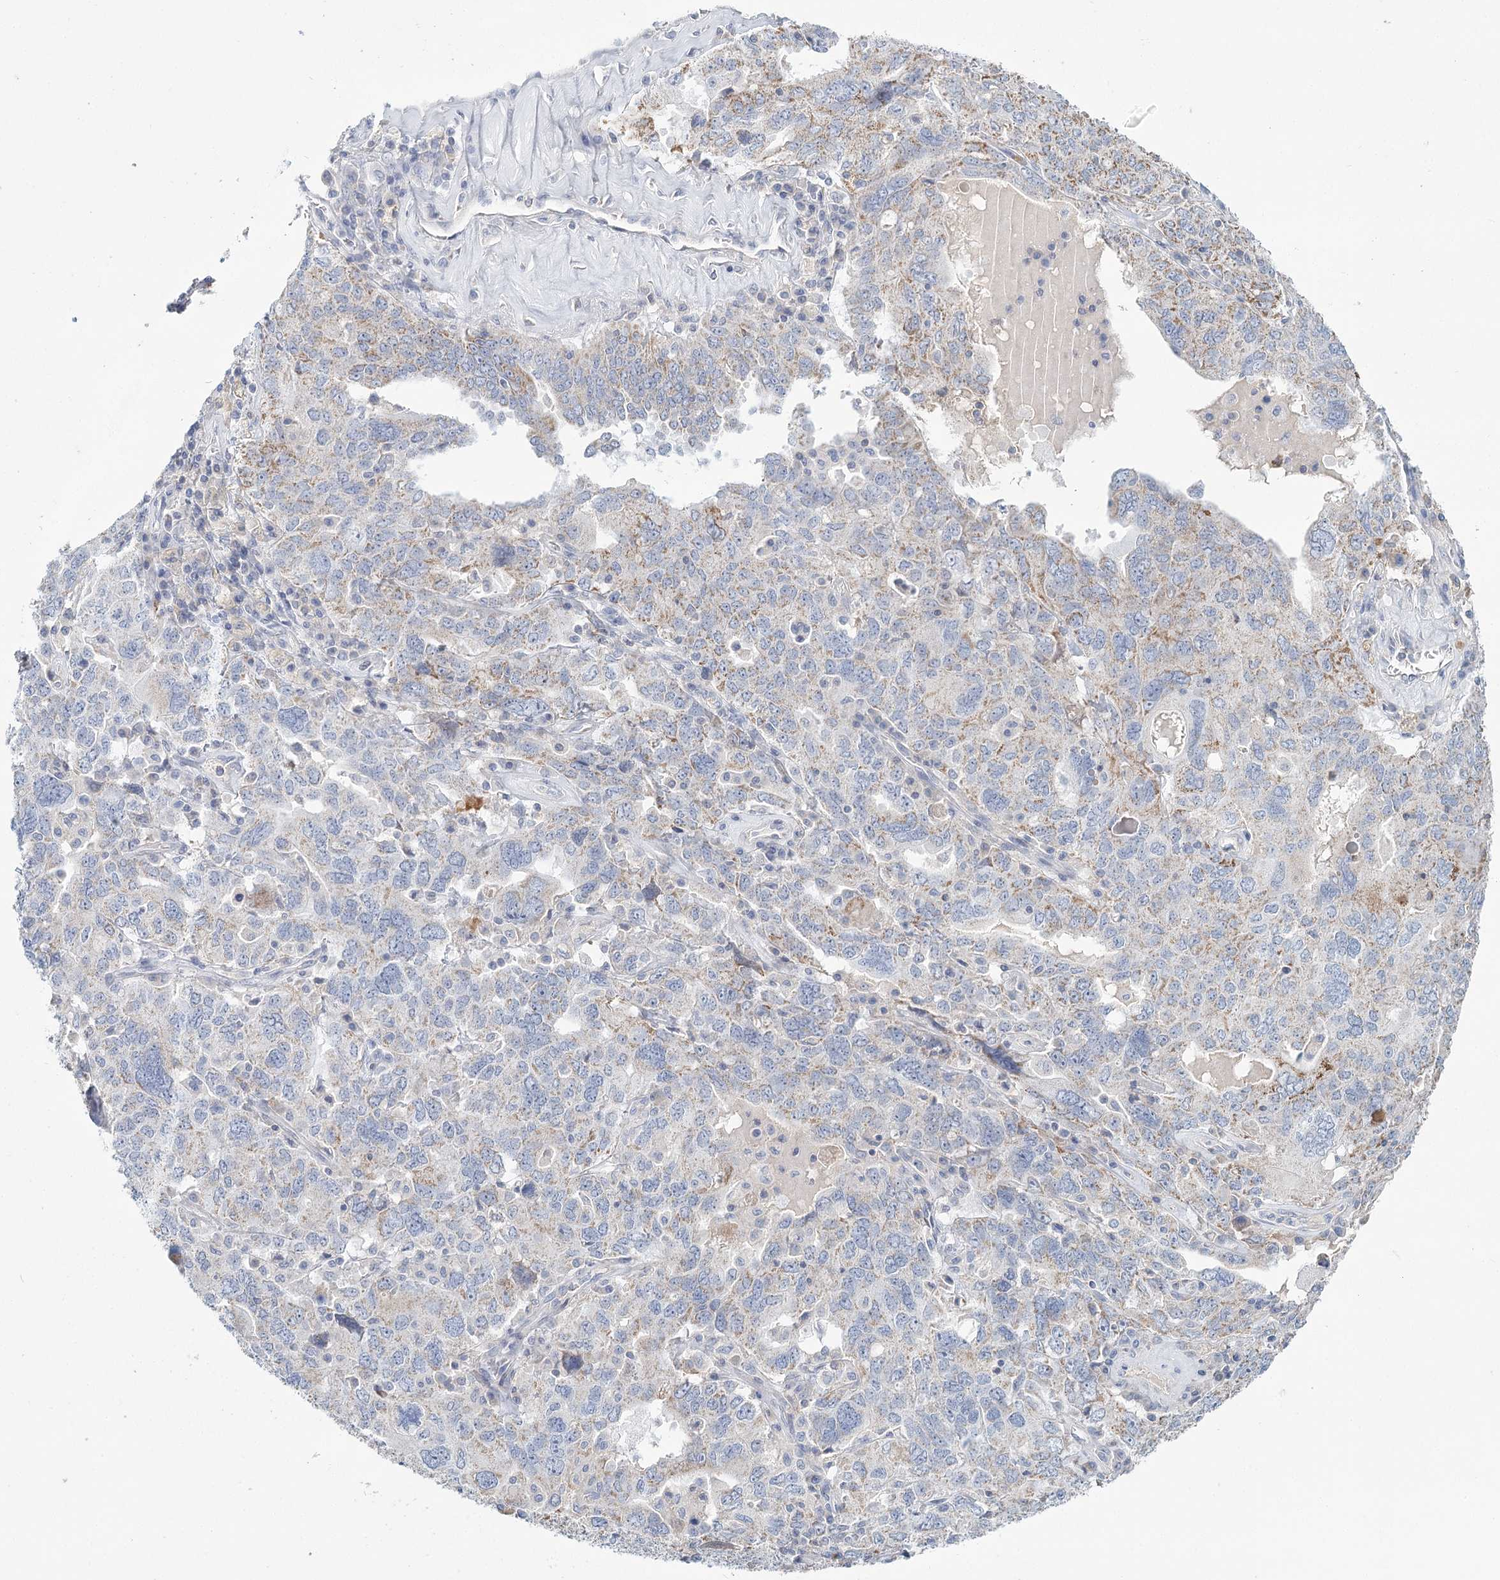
{"staining": {"intensity": "weak", "quantity": "25%-75%", "location": "cytoplasmic/membranous"}, "tissue": "ovarian cancer", "cell_type": "Tumor cells", "image_type": "cancer", "snomed": [{"axis": "morphology", "description": "Carcinoma, endometroid"}, {"axis": "topography", "description": "Ovary"}], "caption": "A low amount of weak cytoplasmic/membranous staining is identified in approximately 25%-75% of tumor cells in endometroid carcinoma (ovarian) tissue. Ihc stains the protein in brown and the nuclei are stained blue.", "gene": "ARHGAP44", "patient": {"sex": "female", "age": 62}}